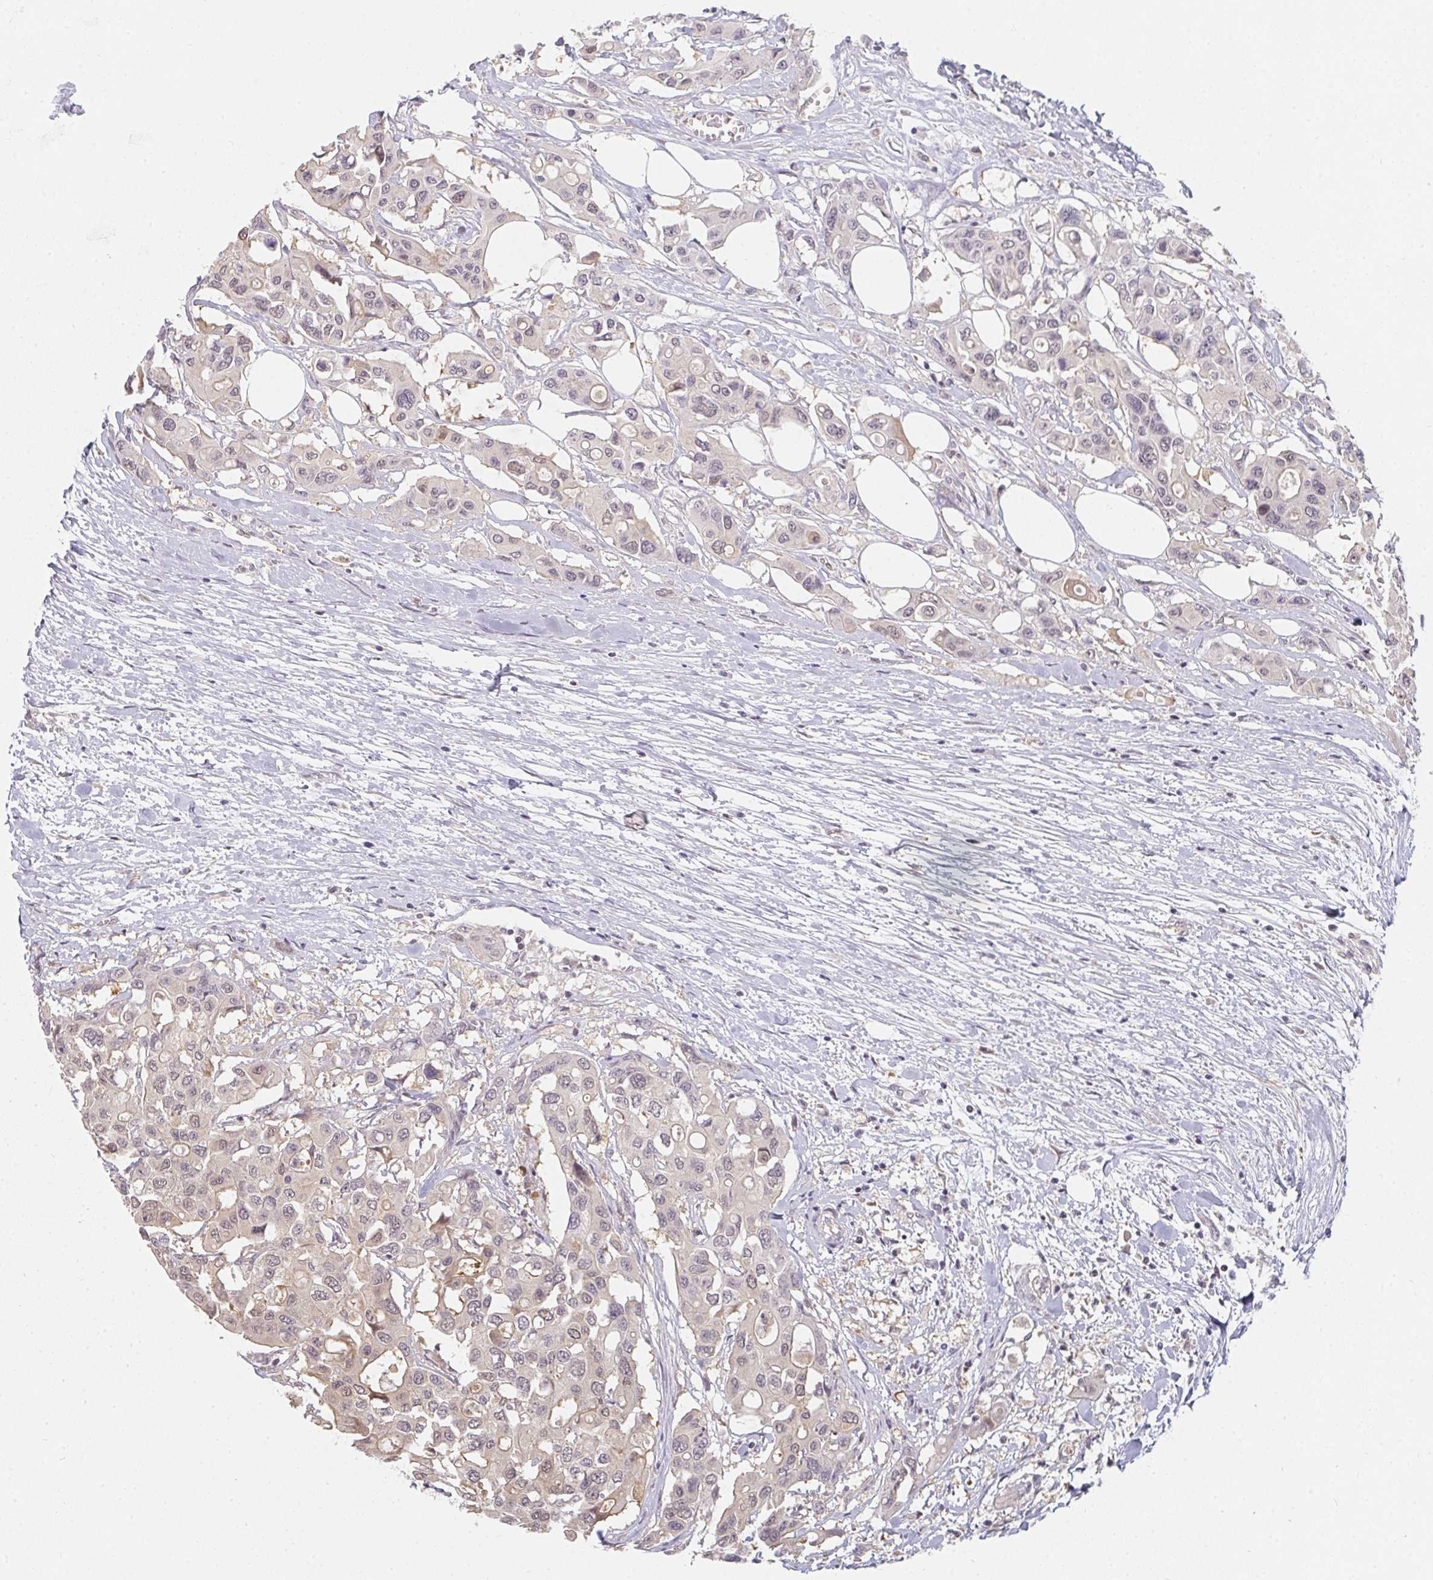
{"staining": {"intensity": "weak", "quantity": "<25%", "location": "nuclear"}, "tissue": "colorectal cancer", "cell_type": "Tumor cells", "image_type": "cancer", "snomed": [{"axis": "morphology", "description": "Adenocarcinoma, NOS"}, {"axis": "topography", "description": "Colon"}], "caption": "A photomicrograph of human colorectal cancer (adenocarcinoma) is negative for staining in tumor cells.", "gene": "GSDMB", "patient": {"sex": "male", "age": 77}}